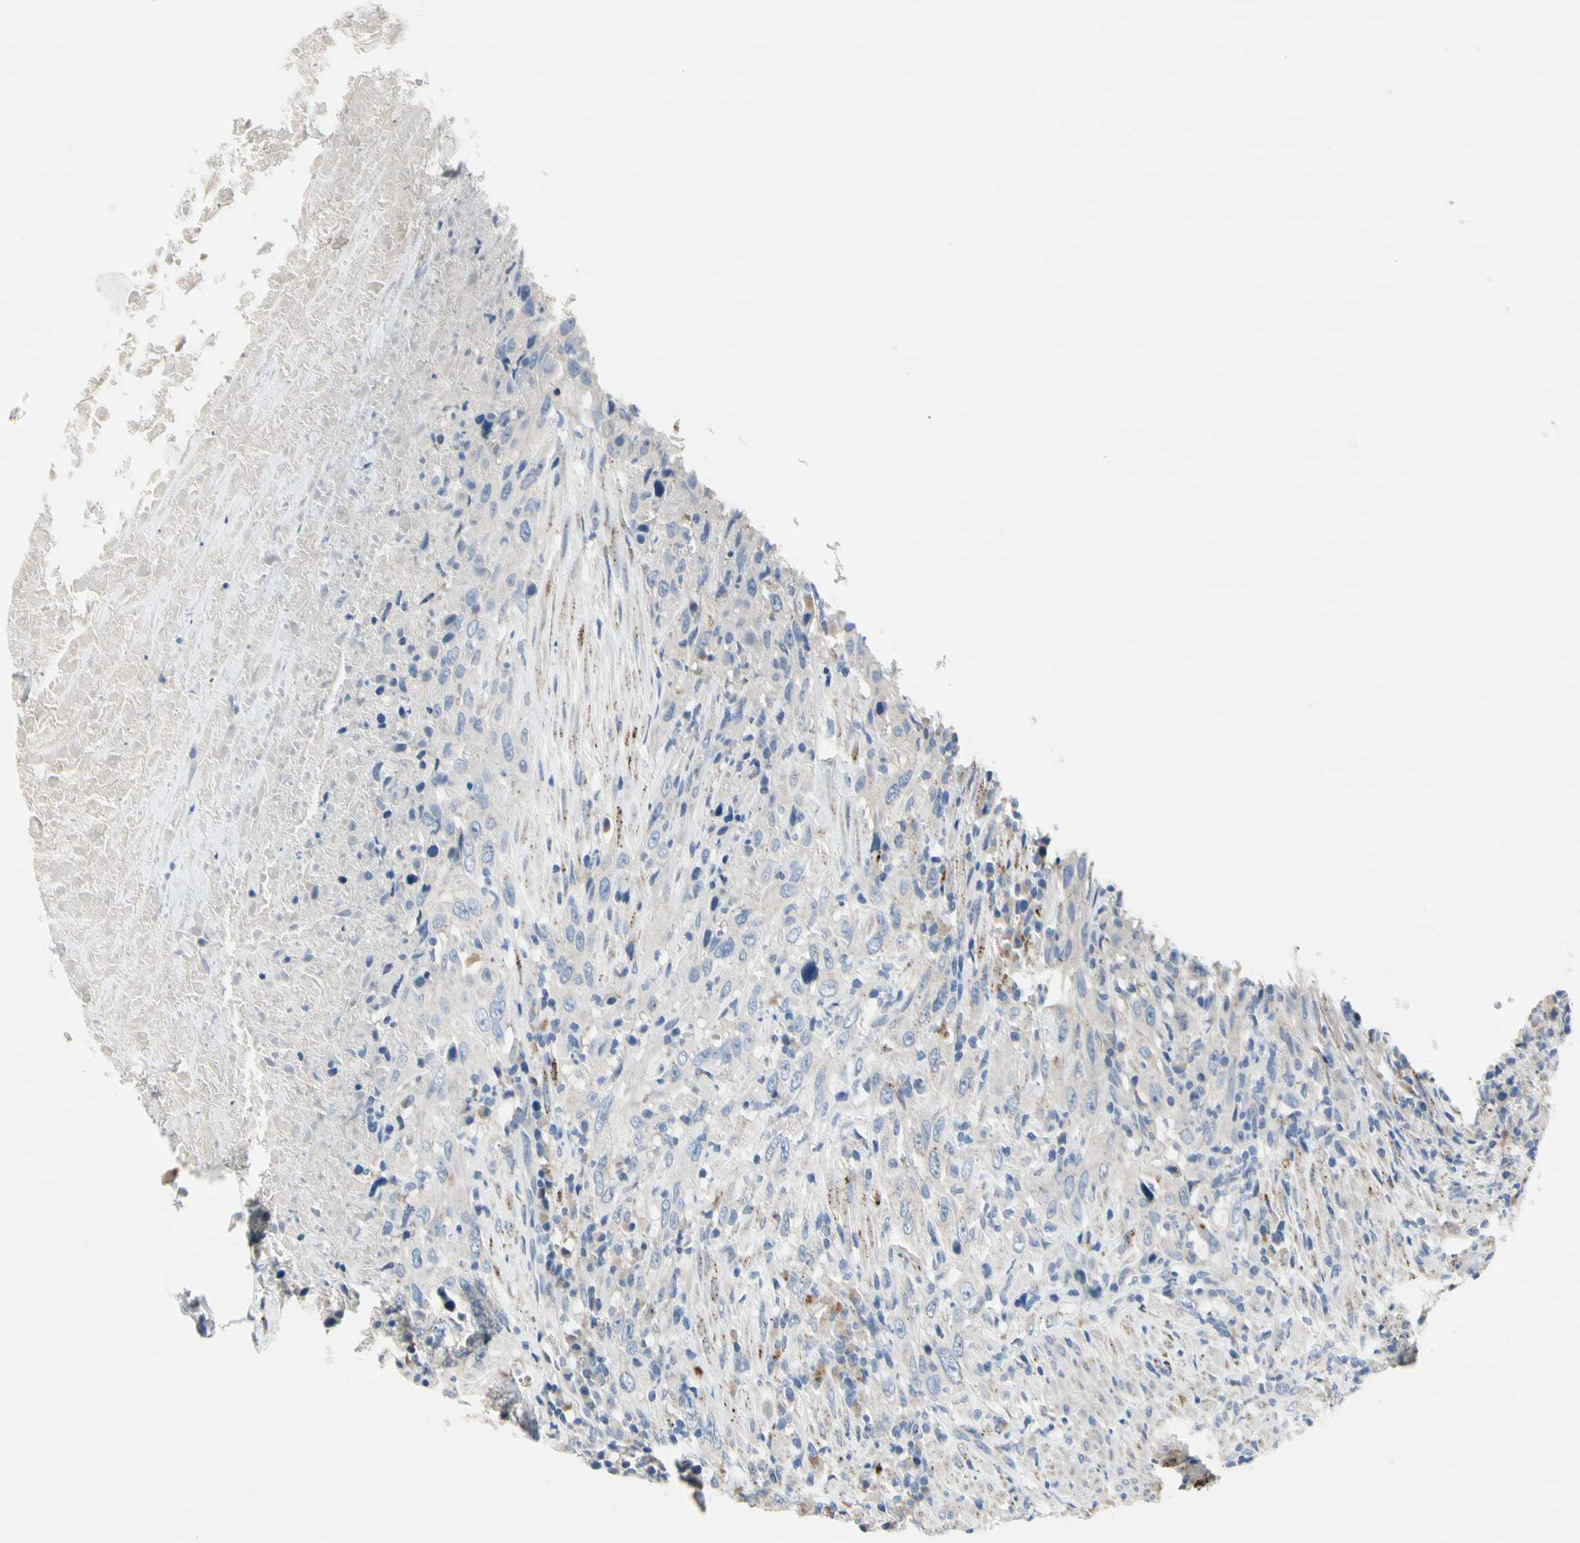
{"staining": {"intensity": "negative", "quantity": "none", "location": "none"}, "tissue": "urothelial cancer", "cell_type": "Tumor cells", "image_type": "cancer", "snomed": [{"axis": "morphology", "description": "Urothelial carcinoma, High grade"}, {"axis": "topography", "description": "Urinary bladder"}], "caption": "This is a photomicrograph of immunohistochemistry staining of urothelial cancer, which shows no staining in tumor cells.", "gene": "RETSAT", "patient": {"sex": "male", "age": 61}}